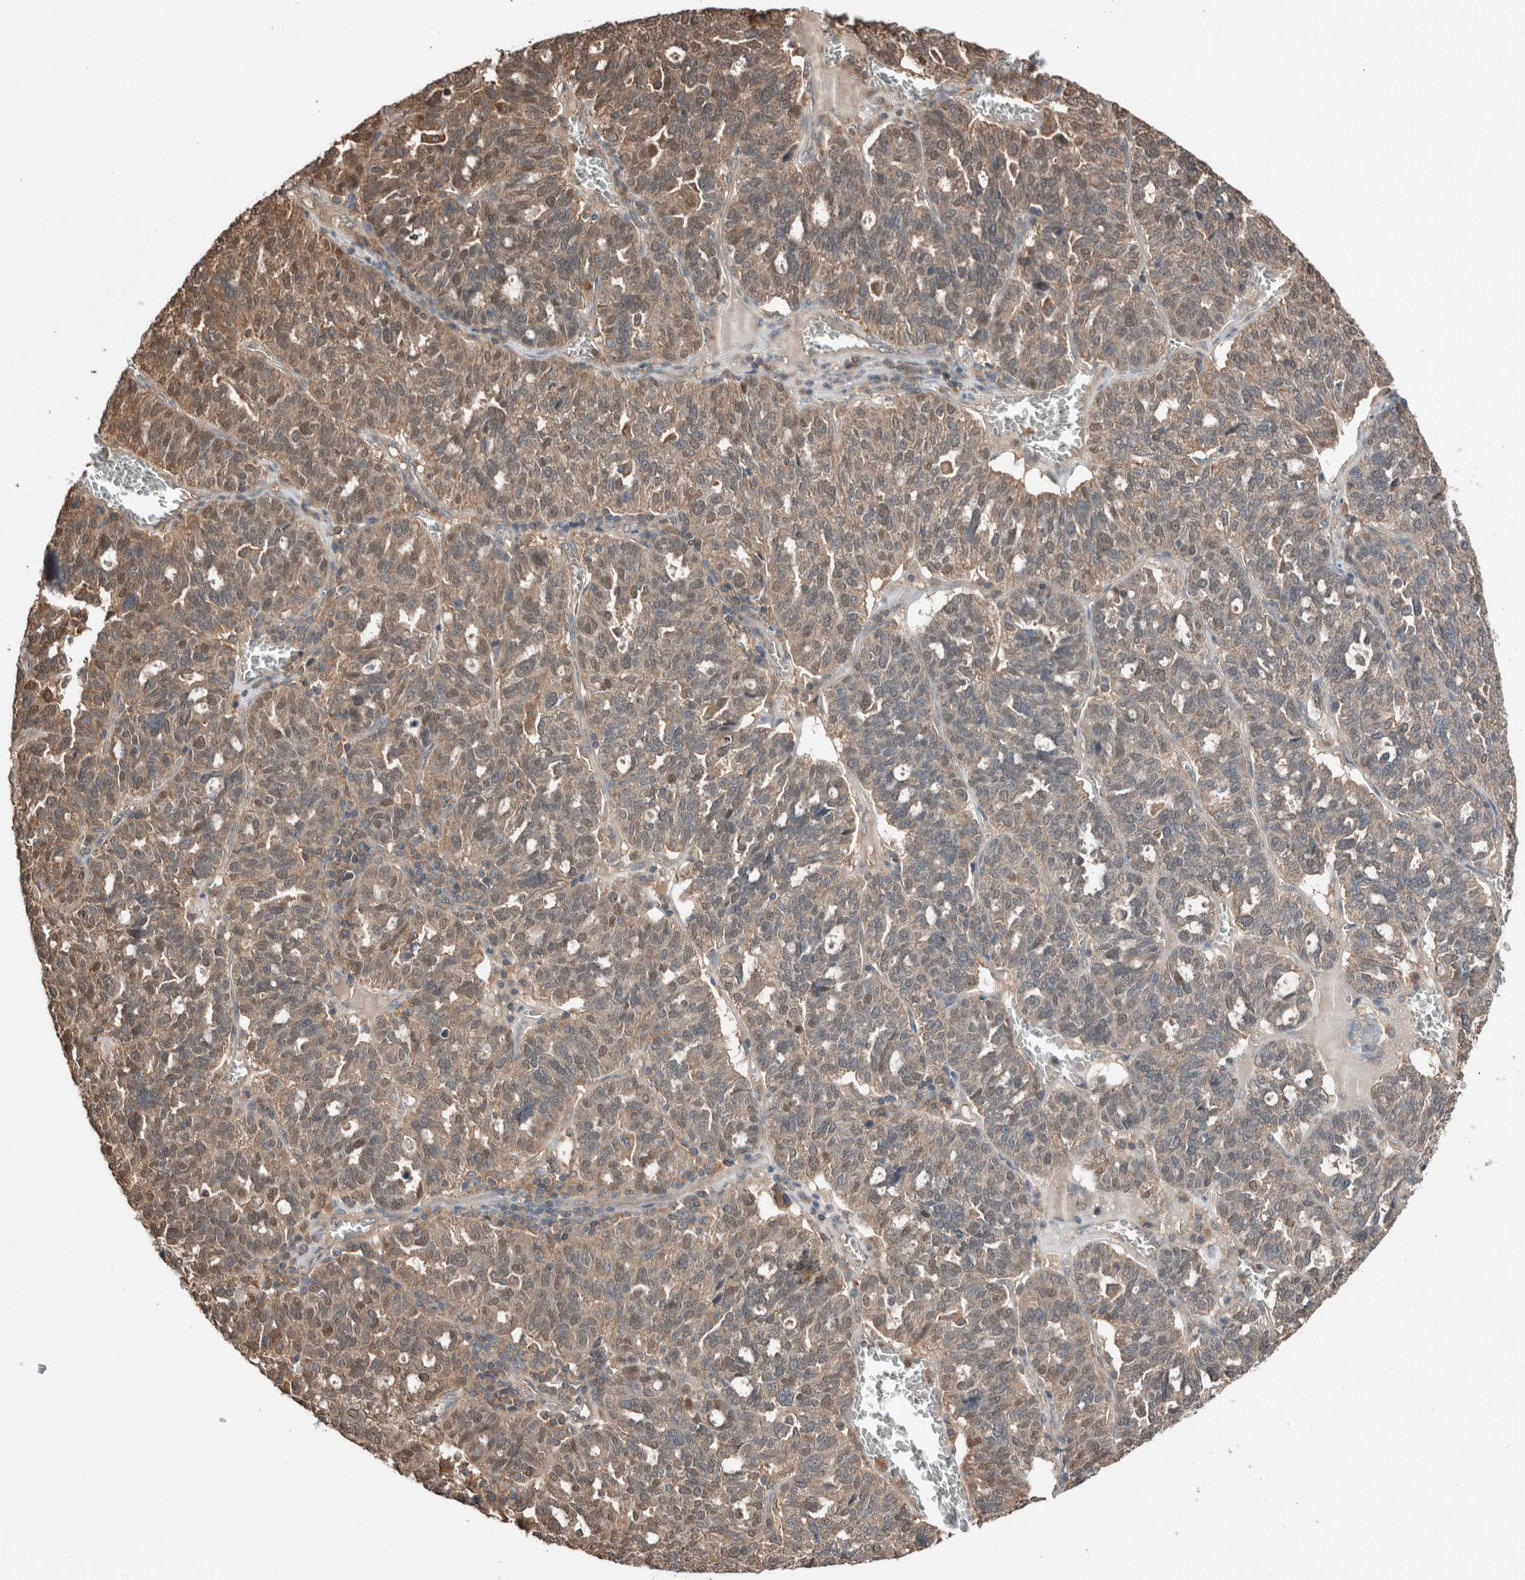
{"staining": {"intensity": "weak", "quantity": ">75%", "location": "cytoplasmic/membranous"}, "tissue": "ovarian cancer", "cell_type": "Tumor cells", "image_type": "cancer", "snomed": [{"axis": "morphology", "description": "Cystadenocarcinoma, serous, NOS"}, {"axis": "topography", "description": "Ovary"}], "caption": "Immunohistochemical staining of human ovarian cancer (serous cystadenocarcinoma) reveals weak cytoplasmic/membranous protein staining in about >75% of tumor cells.", "gene": "KLK14", "patient": {"sex": "female", "age": 59}}